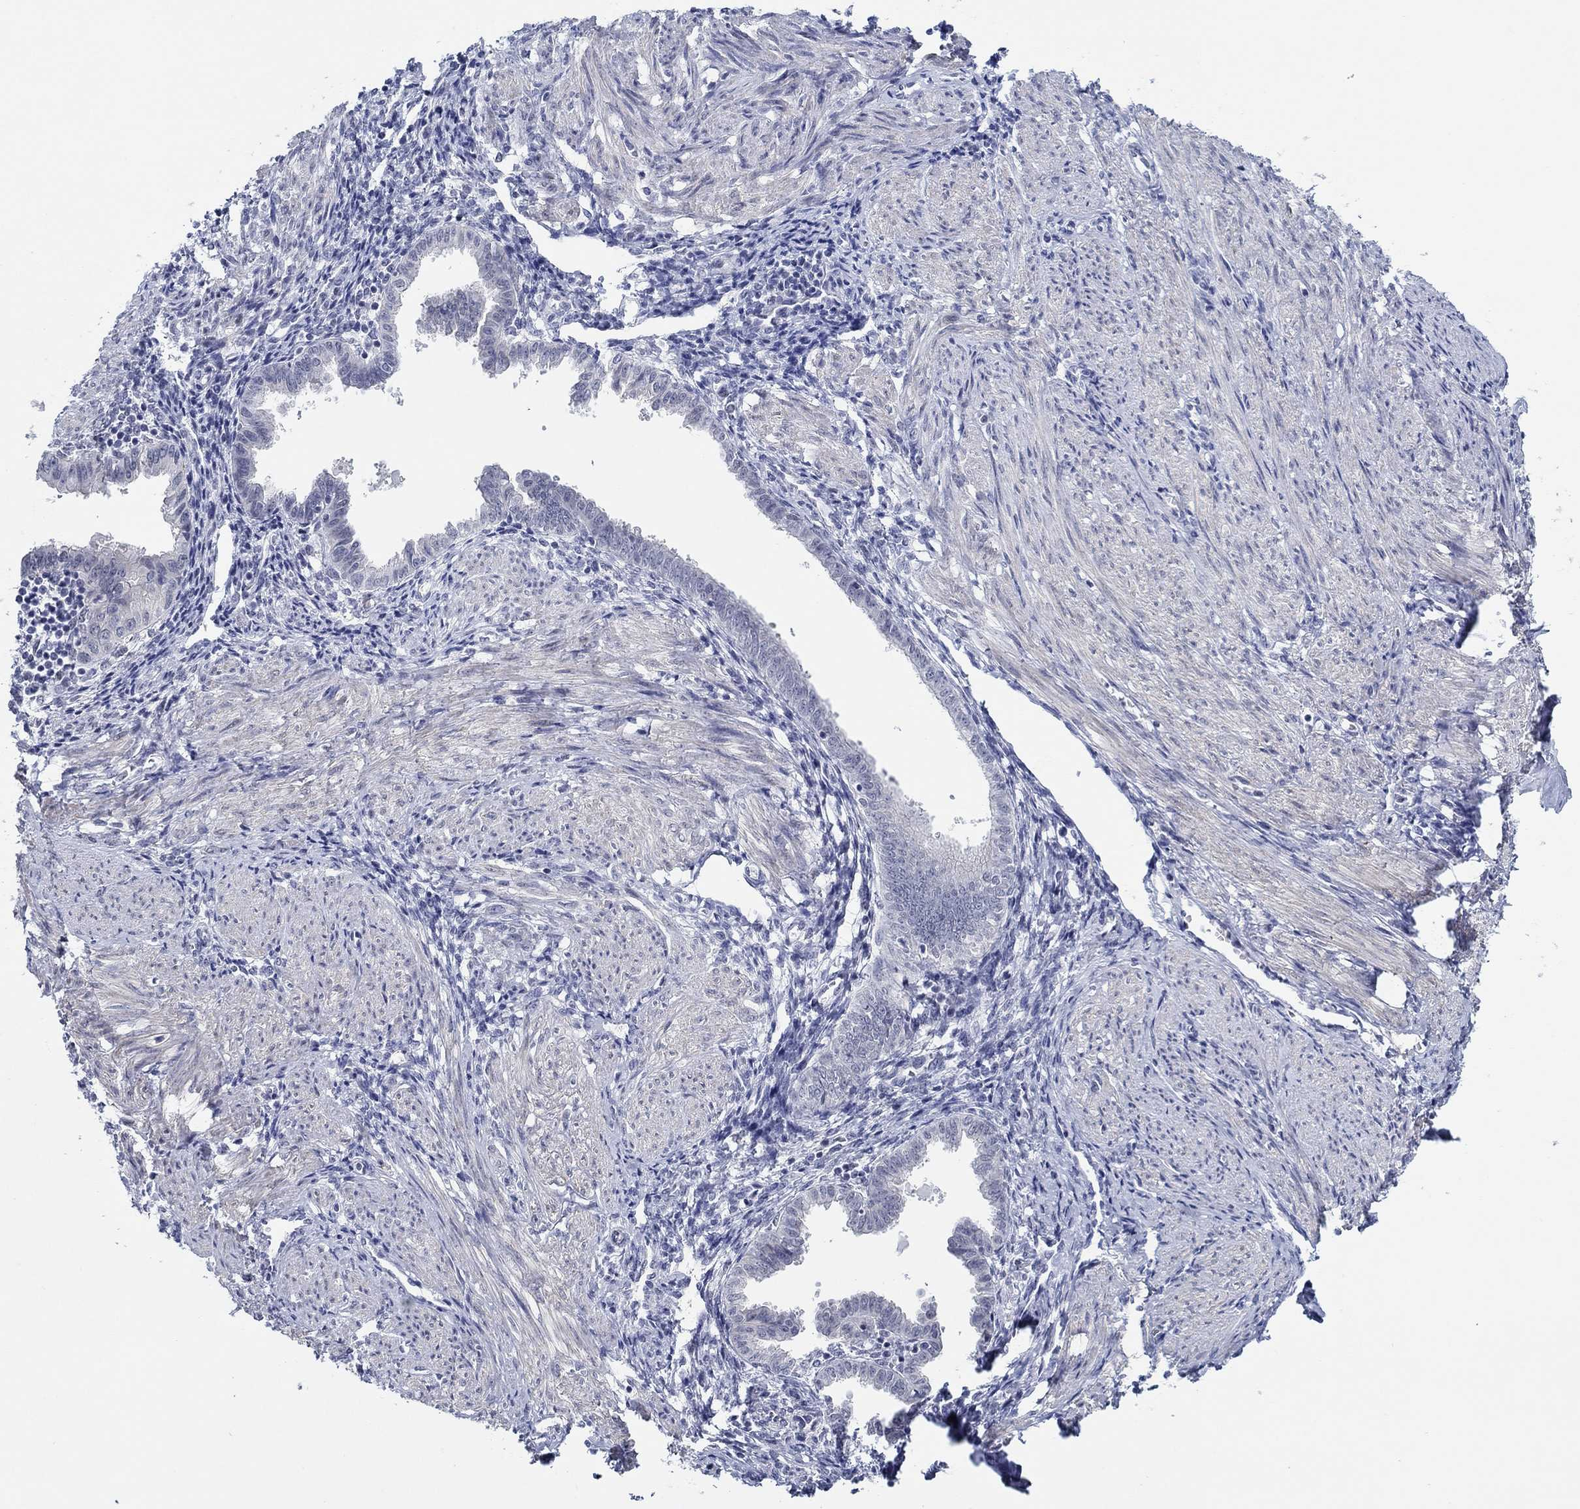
{"staining": {"intensity": "negative", "quantity": "none", "location": "none"}, "tissue": "endometrium", "cell_type": "Cells in endometrial stroma", "image_type": "normal", "snomed": [{"axis": "morphology", "description": "Normal tissue, NOS"}, {"axis": "topography", "description": "Endometrium"}], "caption": "High magnification brightfield microscopy of benign endometrium stained with DAB (brown) and counterstained with hematoxylin (blue): cells in endometrial stroma show no significant positivity.", "gene": "SLC34A1", "patient": {"sex": "female", "age": 37}}